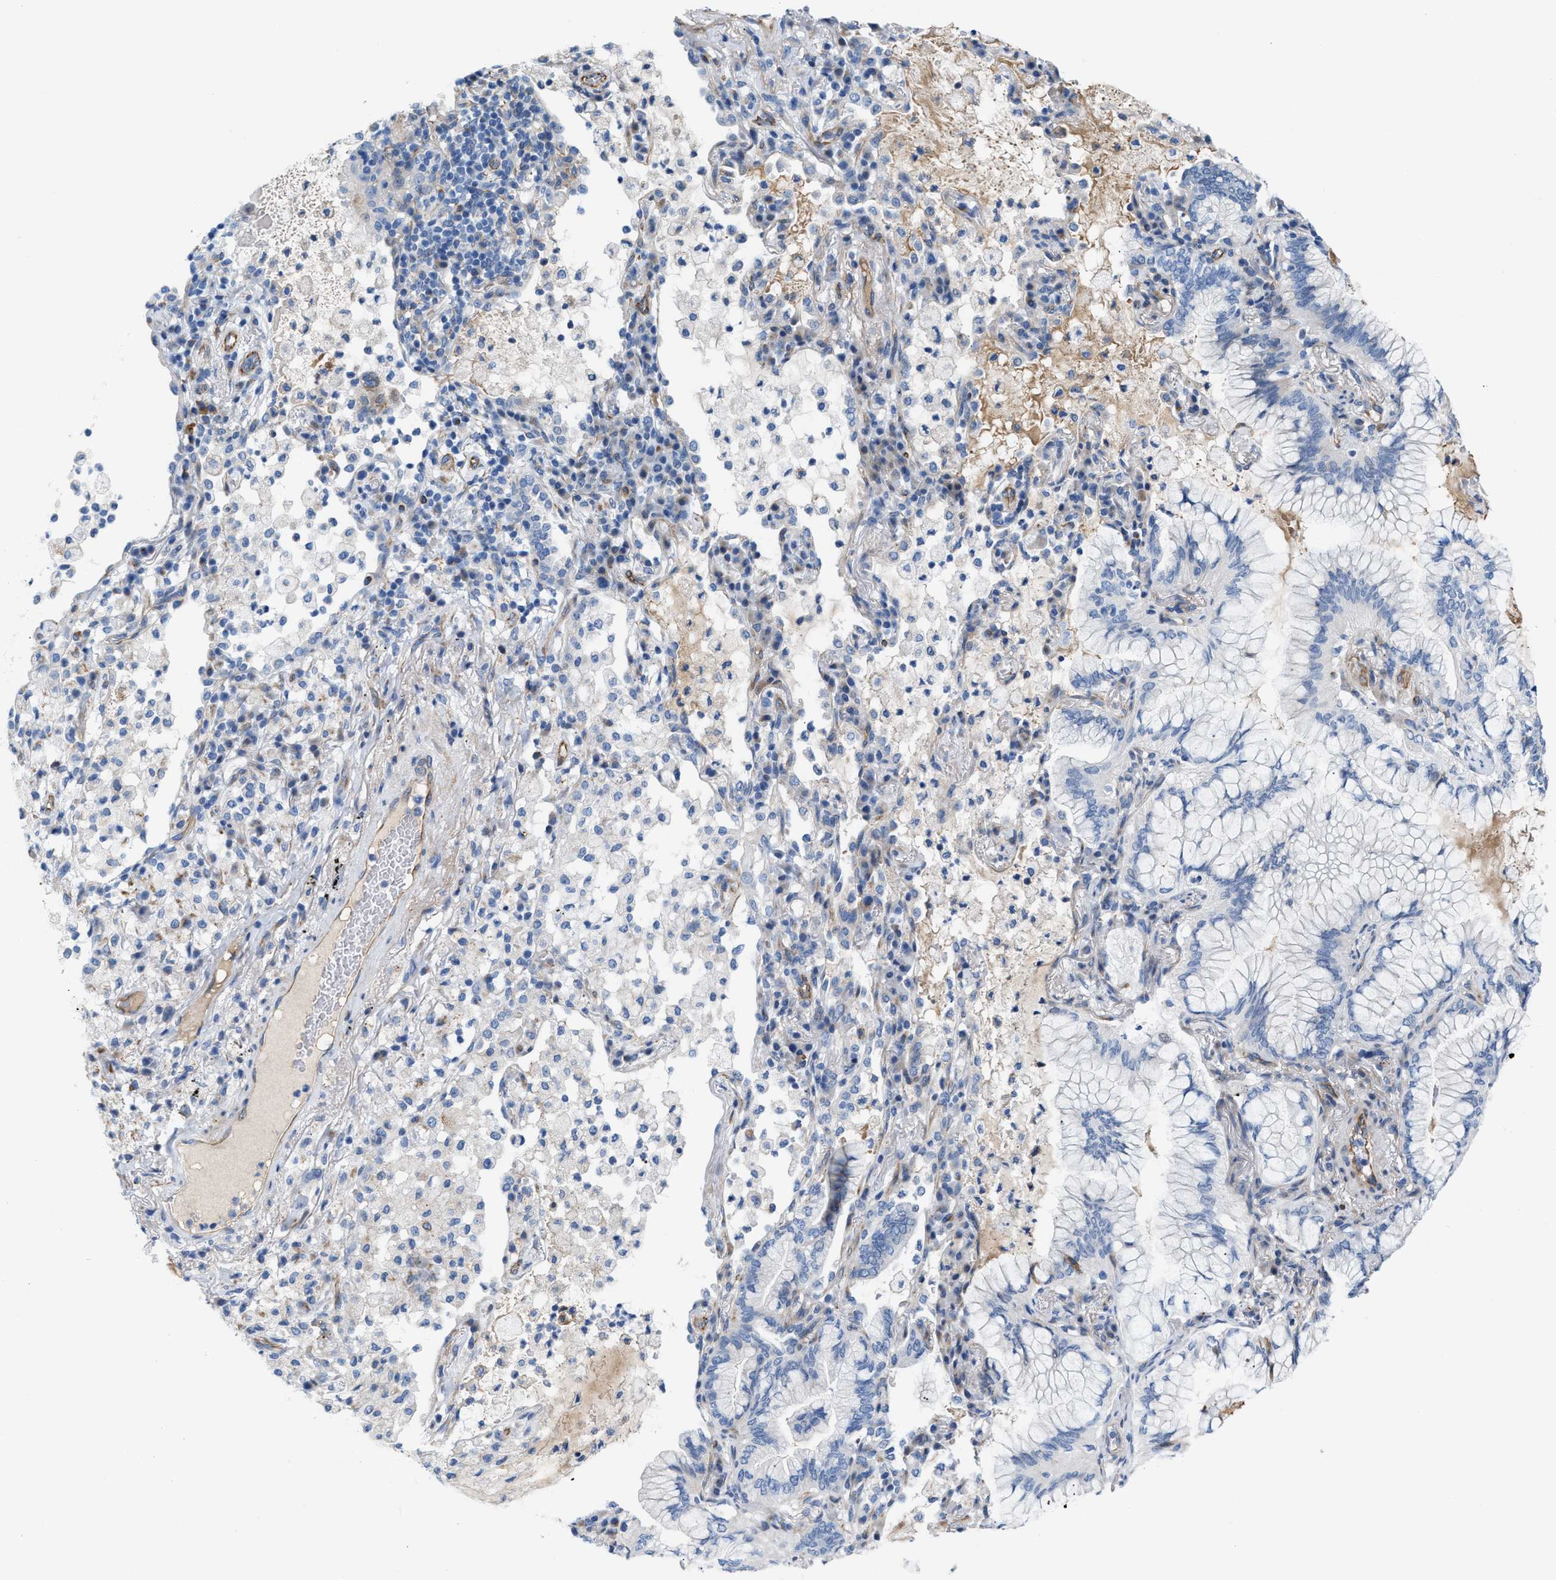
{"staining": {"intensity": "negative", "quantity": "none", "location": "none"}, "tissue": "lung cancer", "cell_type": "Tumor cells", "image_type": "cancer", "snomed": [{"axis": "morphology", "description": "Adenocarcinoma, NOS"}, {"axis": "topography", "description": "Lung"}], "caption": "The photomicrograph demonstrates no staining of tumor cells in lung cancer (adenocarcinoma).", "gene": "TFPI", "patient": {"sex": "female", "age": 70}}